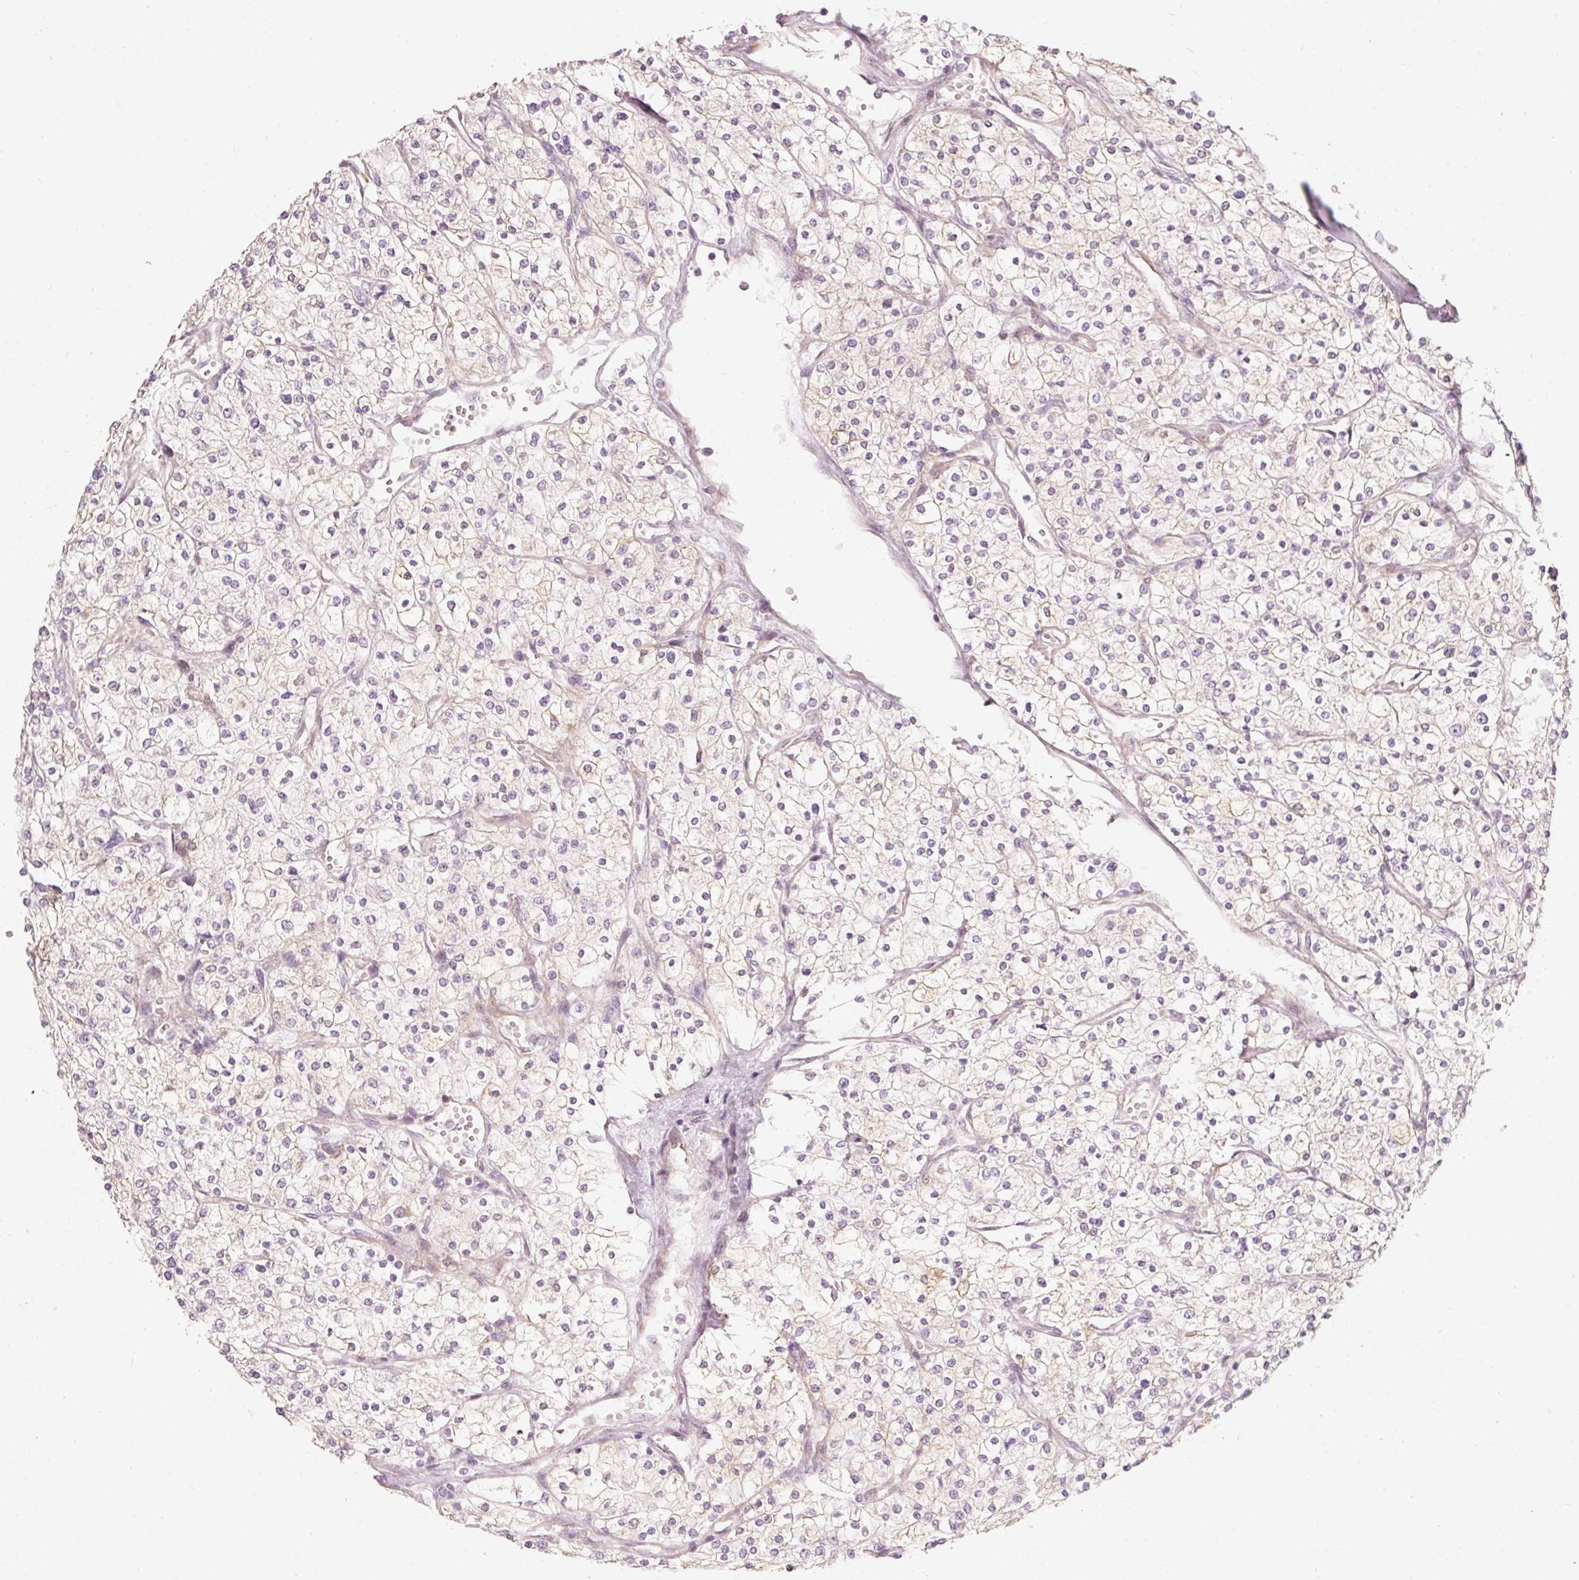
{"staining": {"intensity": "weak", "quantity": "<25%", "location": "cytoplasmic/membranous"}, "tissue": "renal cancer", "cell_type": "Tumor cells", "image_type": "cancer", "snomed": [{"axis": "morphology", "description": "Adenocarcinoma, NOS"}, {"axis": "topography", "description": "Kidney"}], "caption": "Immunohistochemical staining of renal adenocarcinoma displays no significant staining in tumor cells.", "gene": "SLC20A1", "patient": {"sex": "male", "age": 80}}